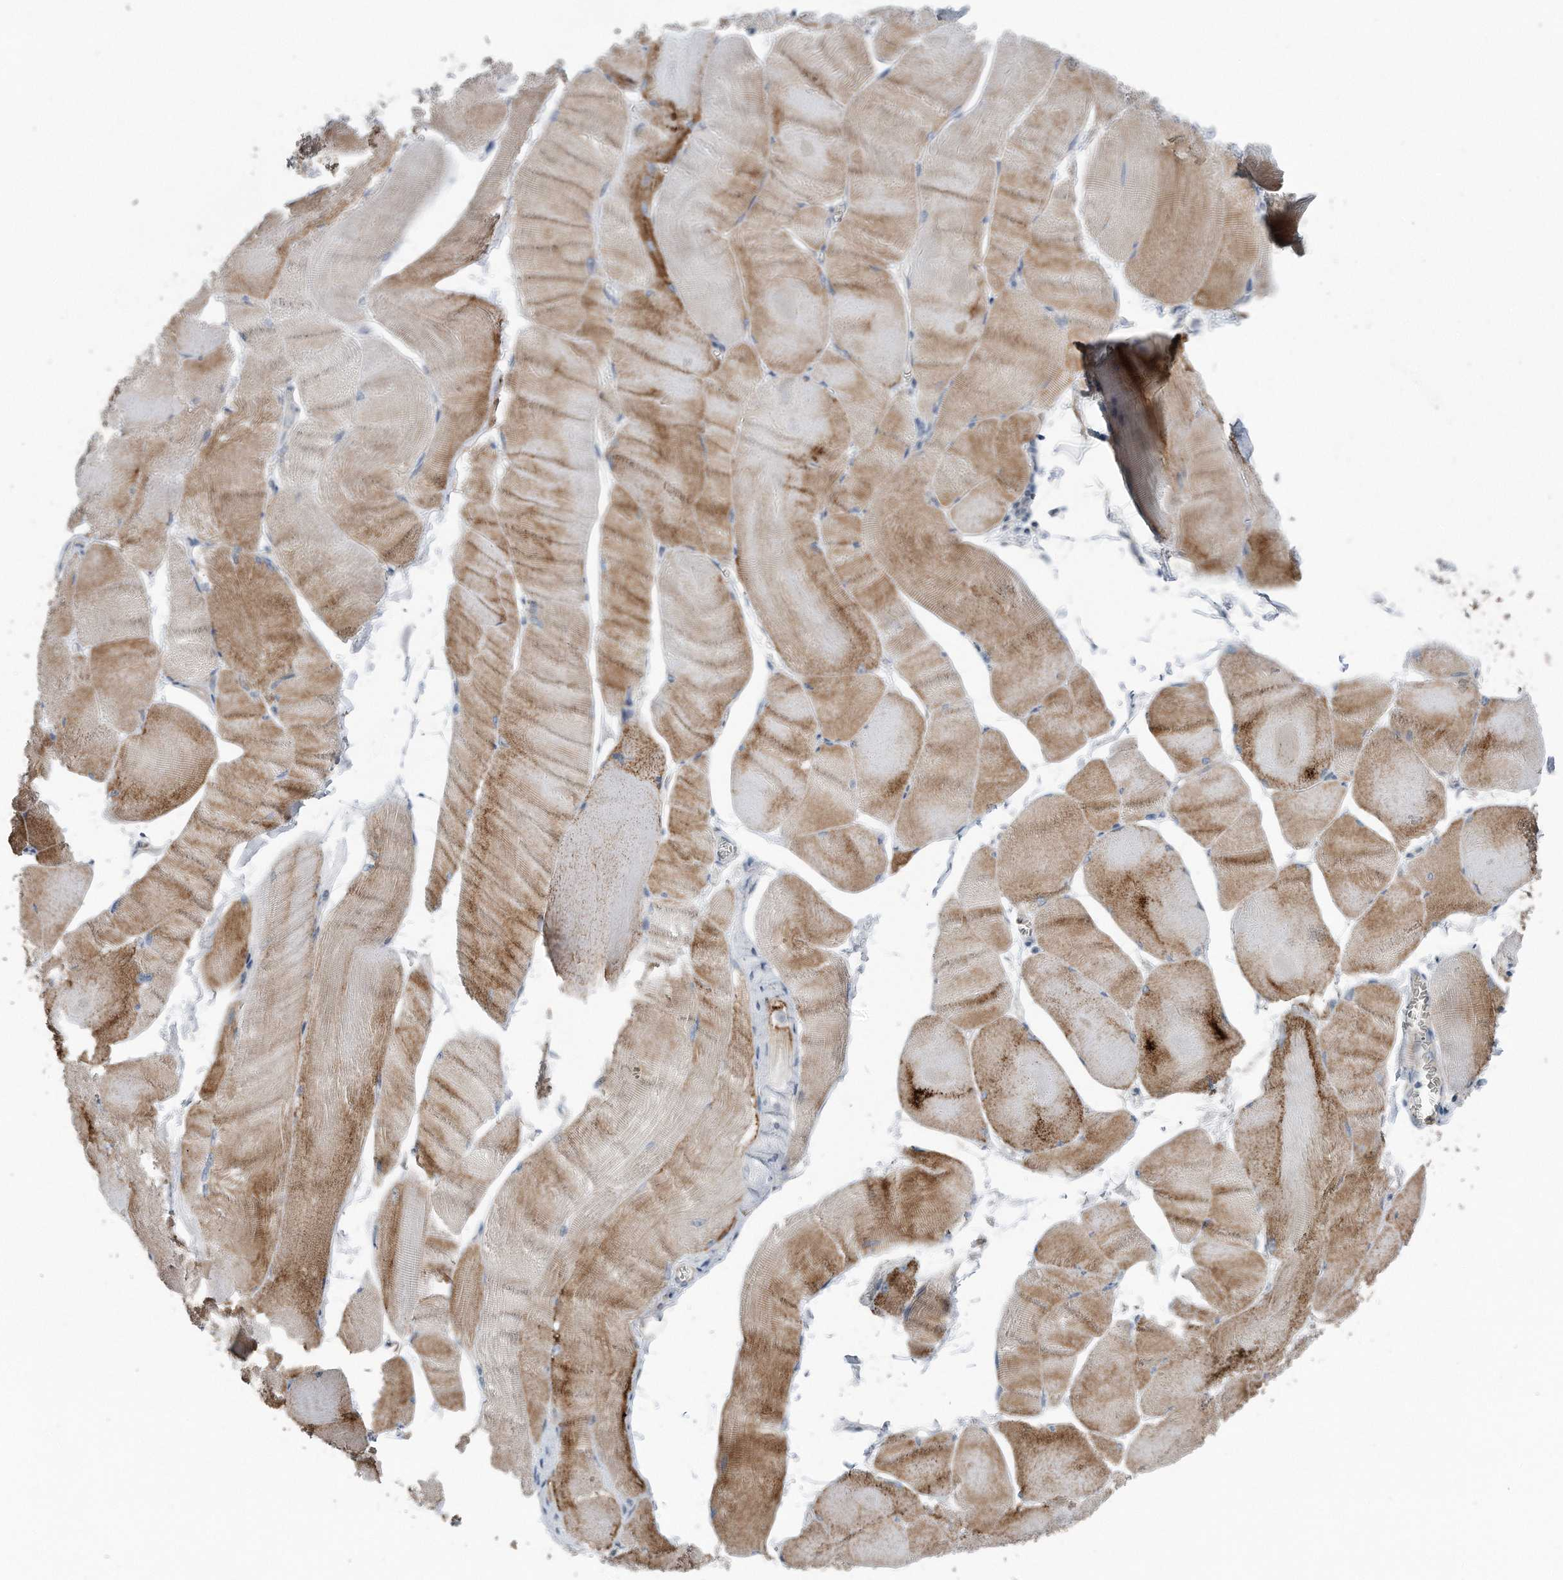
{"staining": {"intensity": "moderate", "quantity": "25%-75%", "location": "cytoplasmic/membranous"}, "tissue": "skeletal muscle", "cell_type": "Myocytes", "image_type": "normal", "snomed": [{"axis": "morphology", "description": "Normal tissue, NOS"}, {"axis": "morphology", "description": "Basal cell carcinoma"}, {"axis": "topography", "description": "Skeletal muscle"}], "caption": "Skeletal muscle stained for a protein (brown) reveals moderate cytoplasmic/membranous positive expression in about 25%-75% of myocytes.", "gene": "YRDC", "patient": {"sex": "female", "age": 64}}